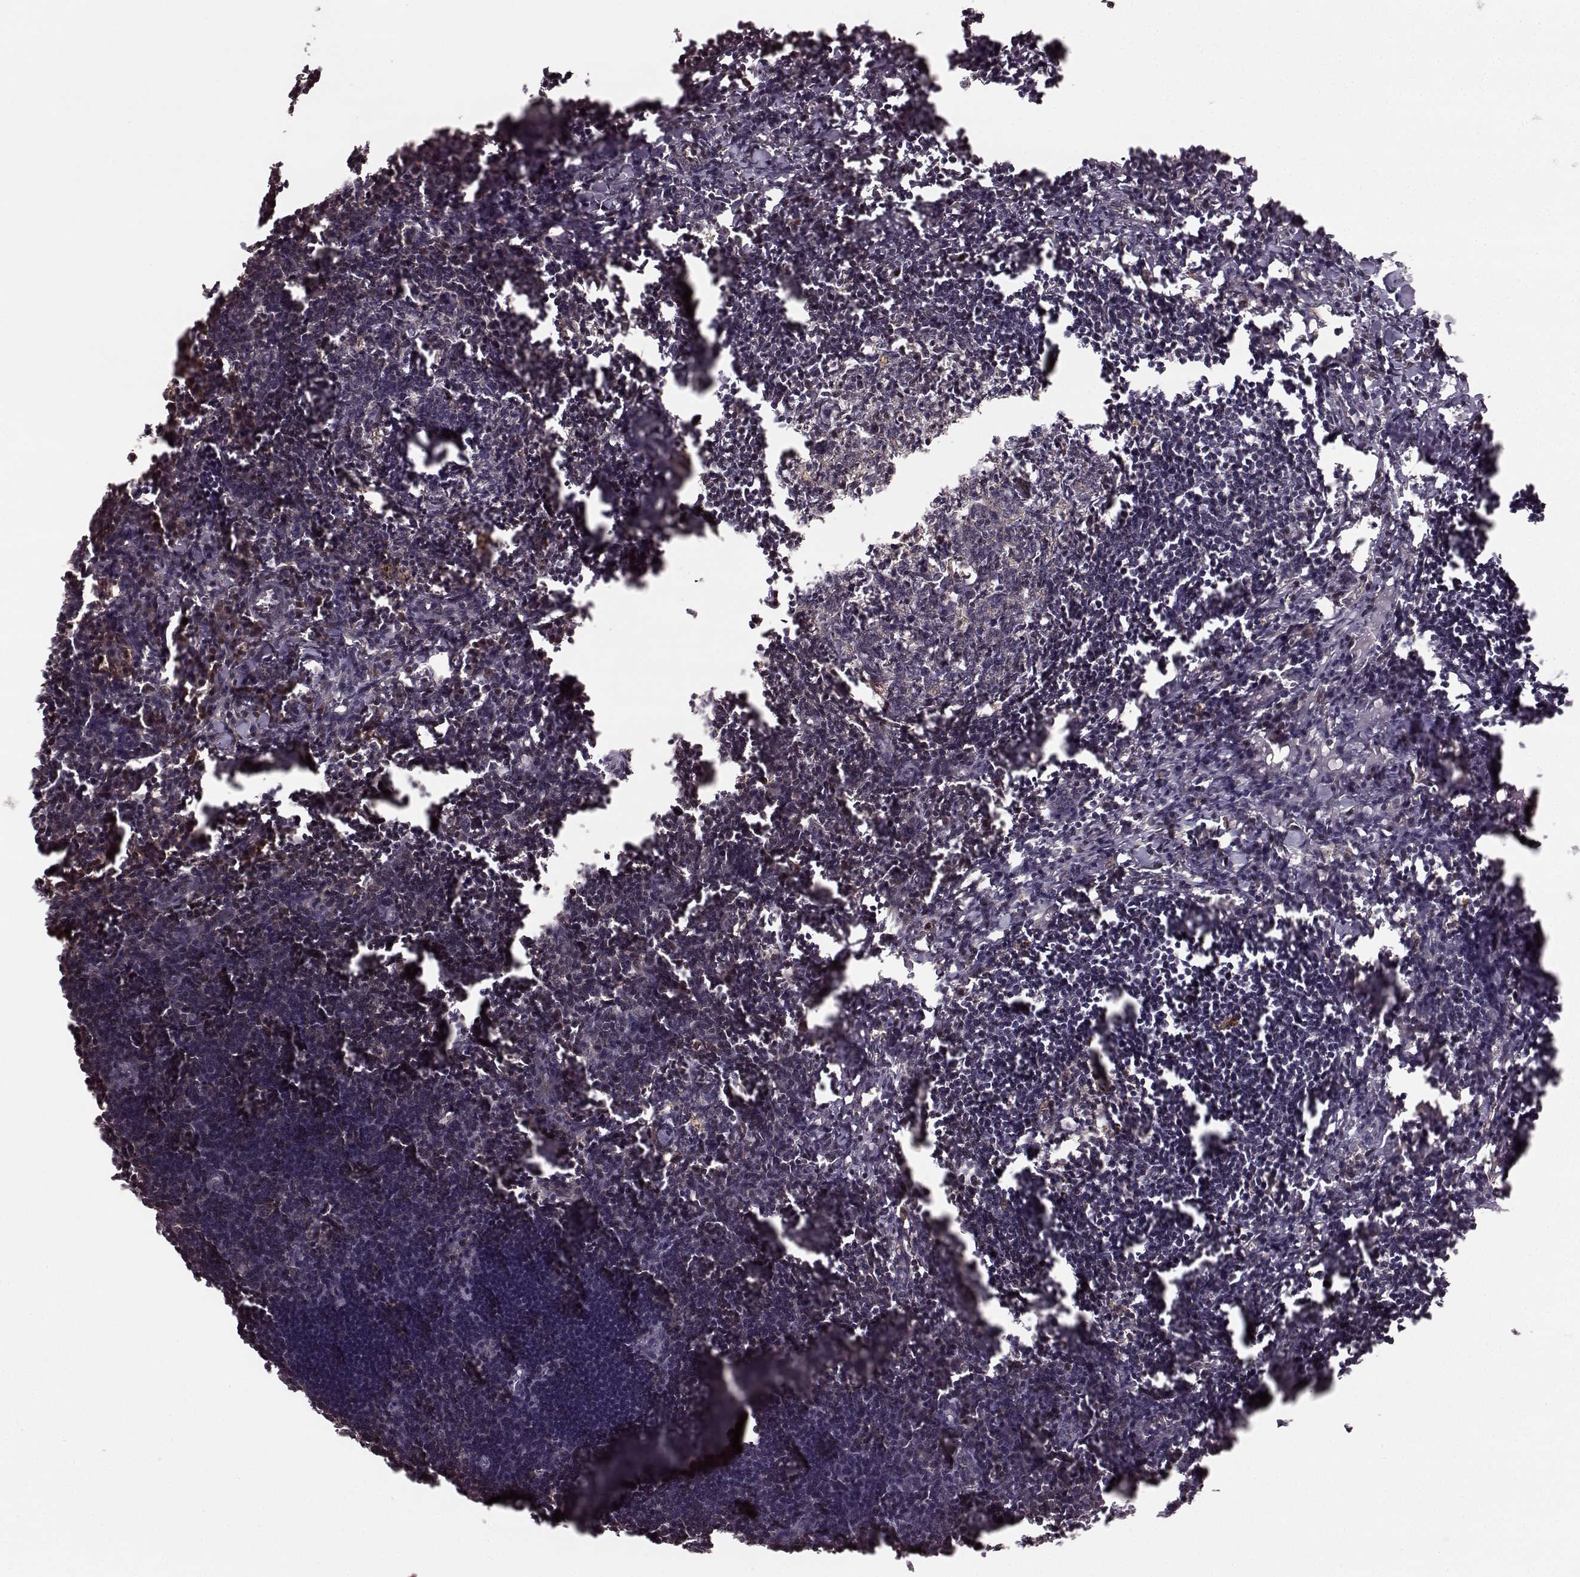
{"staining": {"intensity": "weak", "quantity": "25%-75%", "location": "cytoplasmic/membranous"}, "tissue": "lymph node", "cell_type": "Germinal center cells", "image_type": "normal", "snomed": [{"axis": "morphology", "description": "Normal tissue, NOS"}, {"axis": "topography", "description": "Lymph node"}], "caption": "A high-resolution micrograph shows immunohistochemistry staining of unremarkable lymph node, which shows weak cytoplasmic/membranous positivity in approximately 25%-75% of germinal center cells. The staining was performed using DAB, with brown indicating positive protein expression. Nuclei are stained blue with hematoxylin.", "gene": "GSS", "patient": {"sex": "male", "age": 55}}